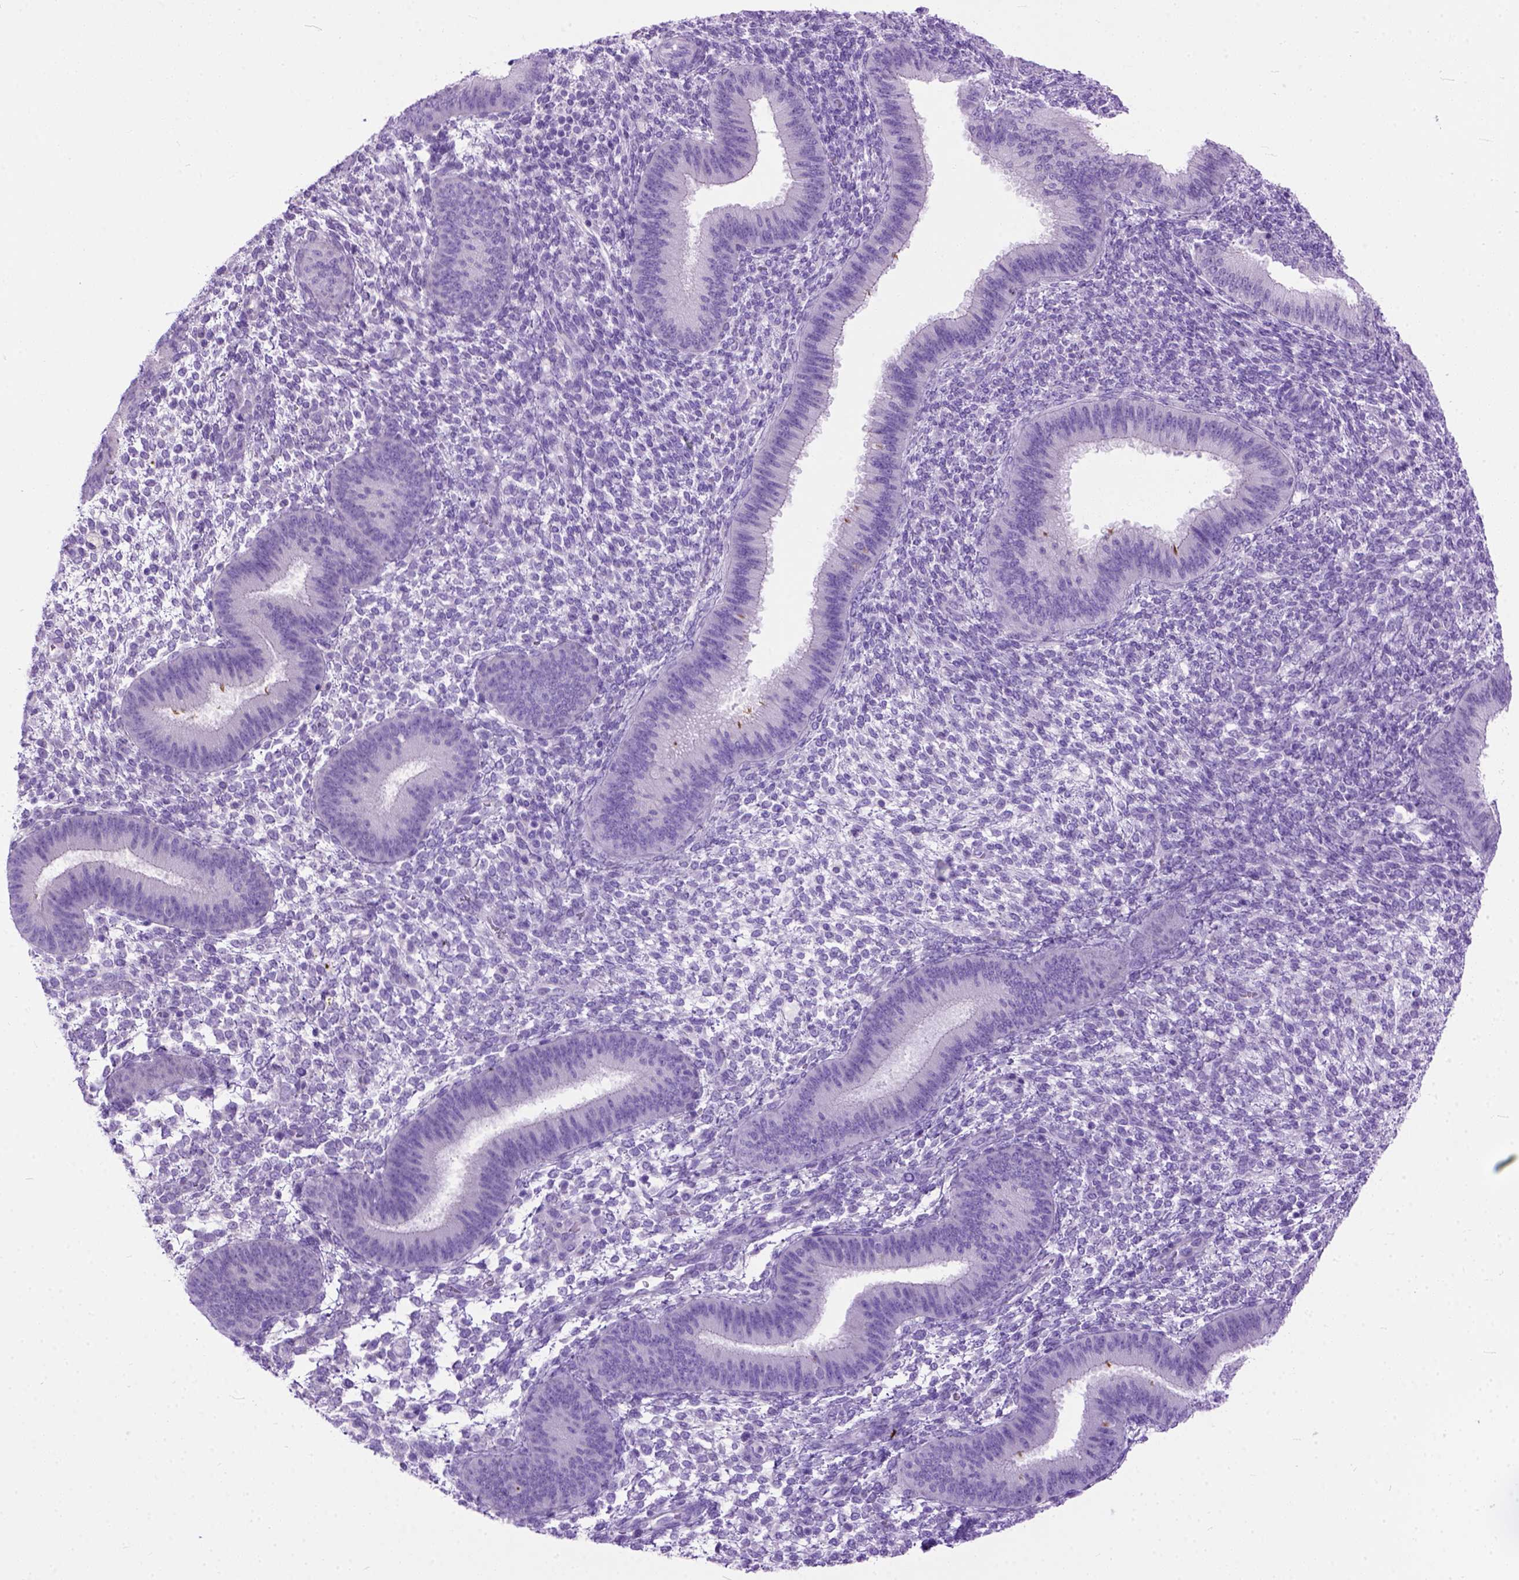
{"staining": {"intensity": "negative", "quantity": "none", "location": "none"}, "tissue": "endometrium", "cell_type": "Cells in endometrial stroma", "image_type": "normal", "snomed": [{"axis": "morphology", "description": "Normal tissue, NOS"}, {"axis": "topography", "description": "Endometrium"}], "caption": "High magnification brightfield microscopy of normal endometrium stained with DAB (3,3'-diaminobenzidine) (brown) and counterstained with hematoxylin (blue): cells in endometrial stroma show no significant positivity.", "gene": "ODAD3", "patient": {"sex": "female", "age": 39}}